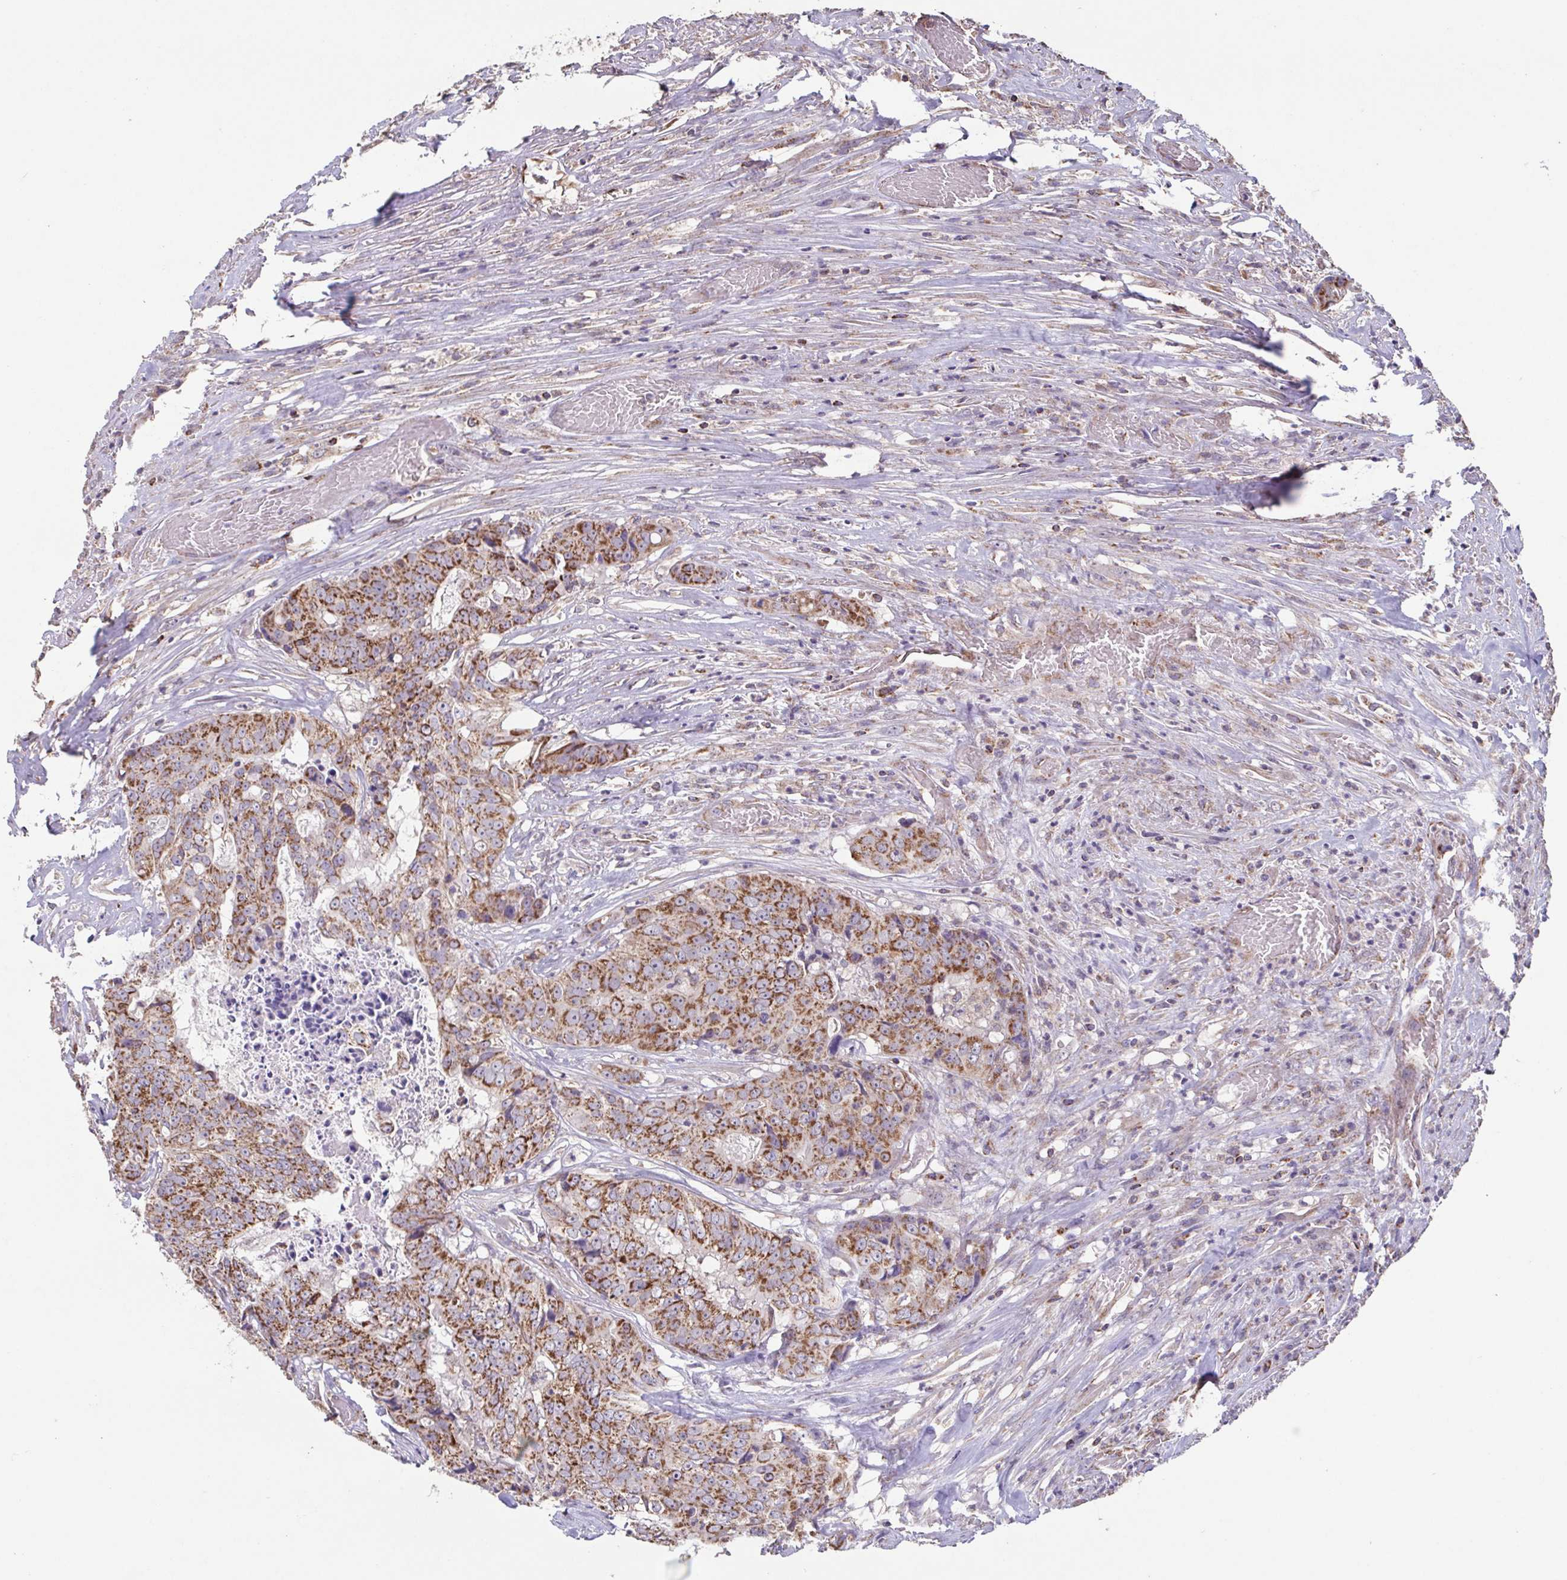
{"staining": {"intensity": "strong", "quantity": ">75%", "location": "cytoplasmic/membranous"}, "tissue": "colorectal cancer", "cell_type": "Tumor cells", "image_type": "cancer", "snomed": [{"axis": "morphology", "description": "Adenocarcinoma, NOS"}, {"axis": "topography", "description": "Rectum"}], "caption": "Brown immunohistochemical staining in colorectal cancer shows strong cytoplasmic/membranous expression in approximately >75% of tumor cells.", "gene": "DIP2B", "patient": {"sex": "female", "age": 62}}